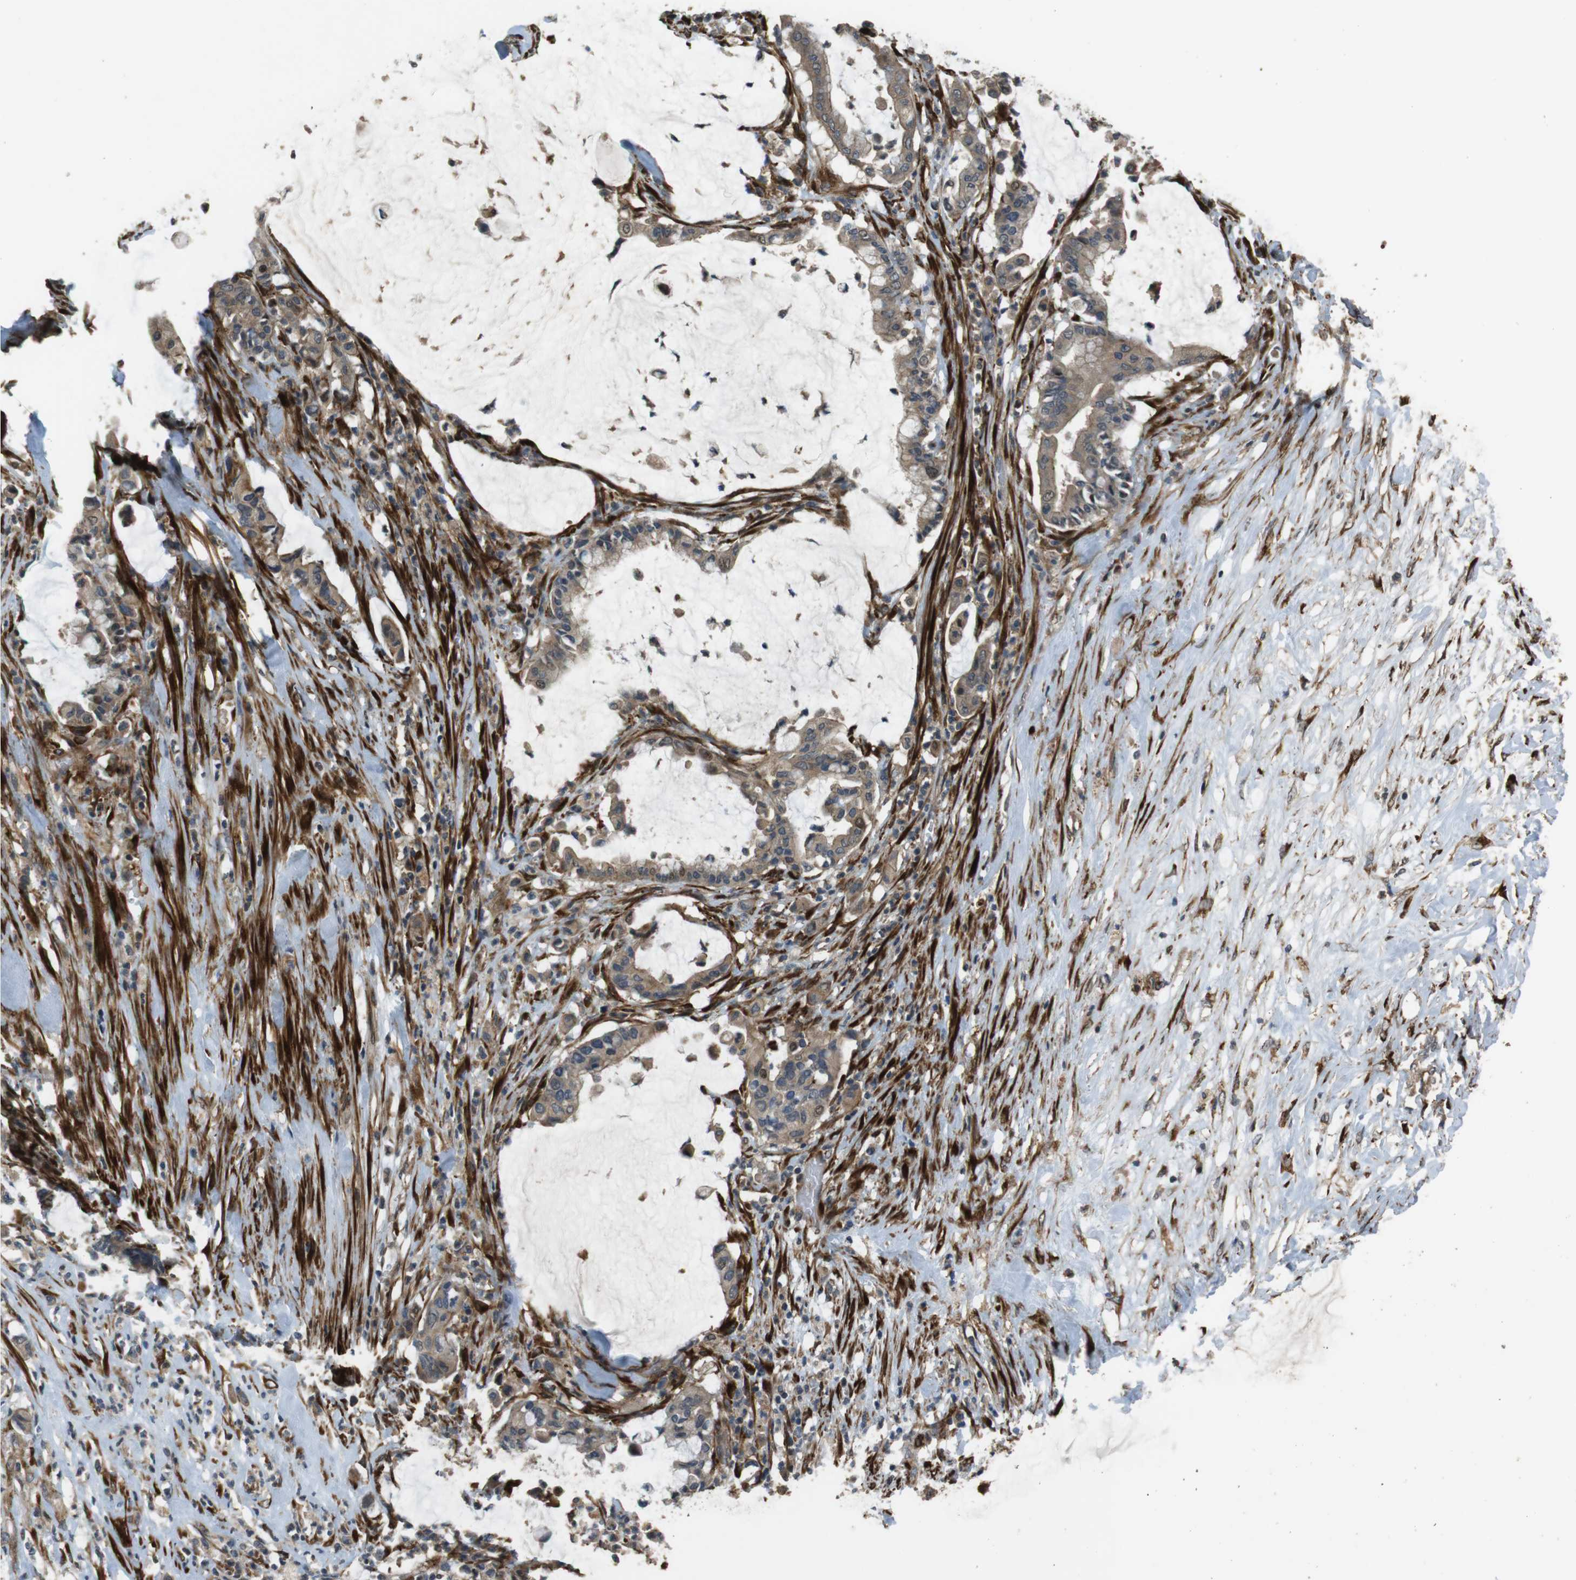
{"staining": {"intensity": "moderate", "quantity": ">75%", "location": "cytoplasmic/membranous"}, "tissue": "pancreatic cancer", "cell_type": "Tumor cells", "image_type": "cancer", "snomed": [{"axis": "morphology", "description": "Adenocarcinoma, NOS"}, {"axis": "topography", "description": "Pancreas"}], "caption": "A photomicrograph of human adenocarcinoma (pancreatic) stained for a protein shows moderate cytoplasmic/membranous brown staining in tumor cells. The staining was performed using DAB, with brown indicating positive protein expression. Nuclei are stained blue with hematoxylin.", "gene": "MSRB3", "patient": {"sex": "male", "age": 41}}